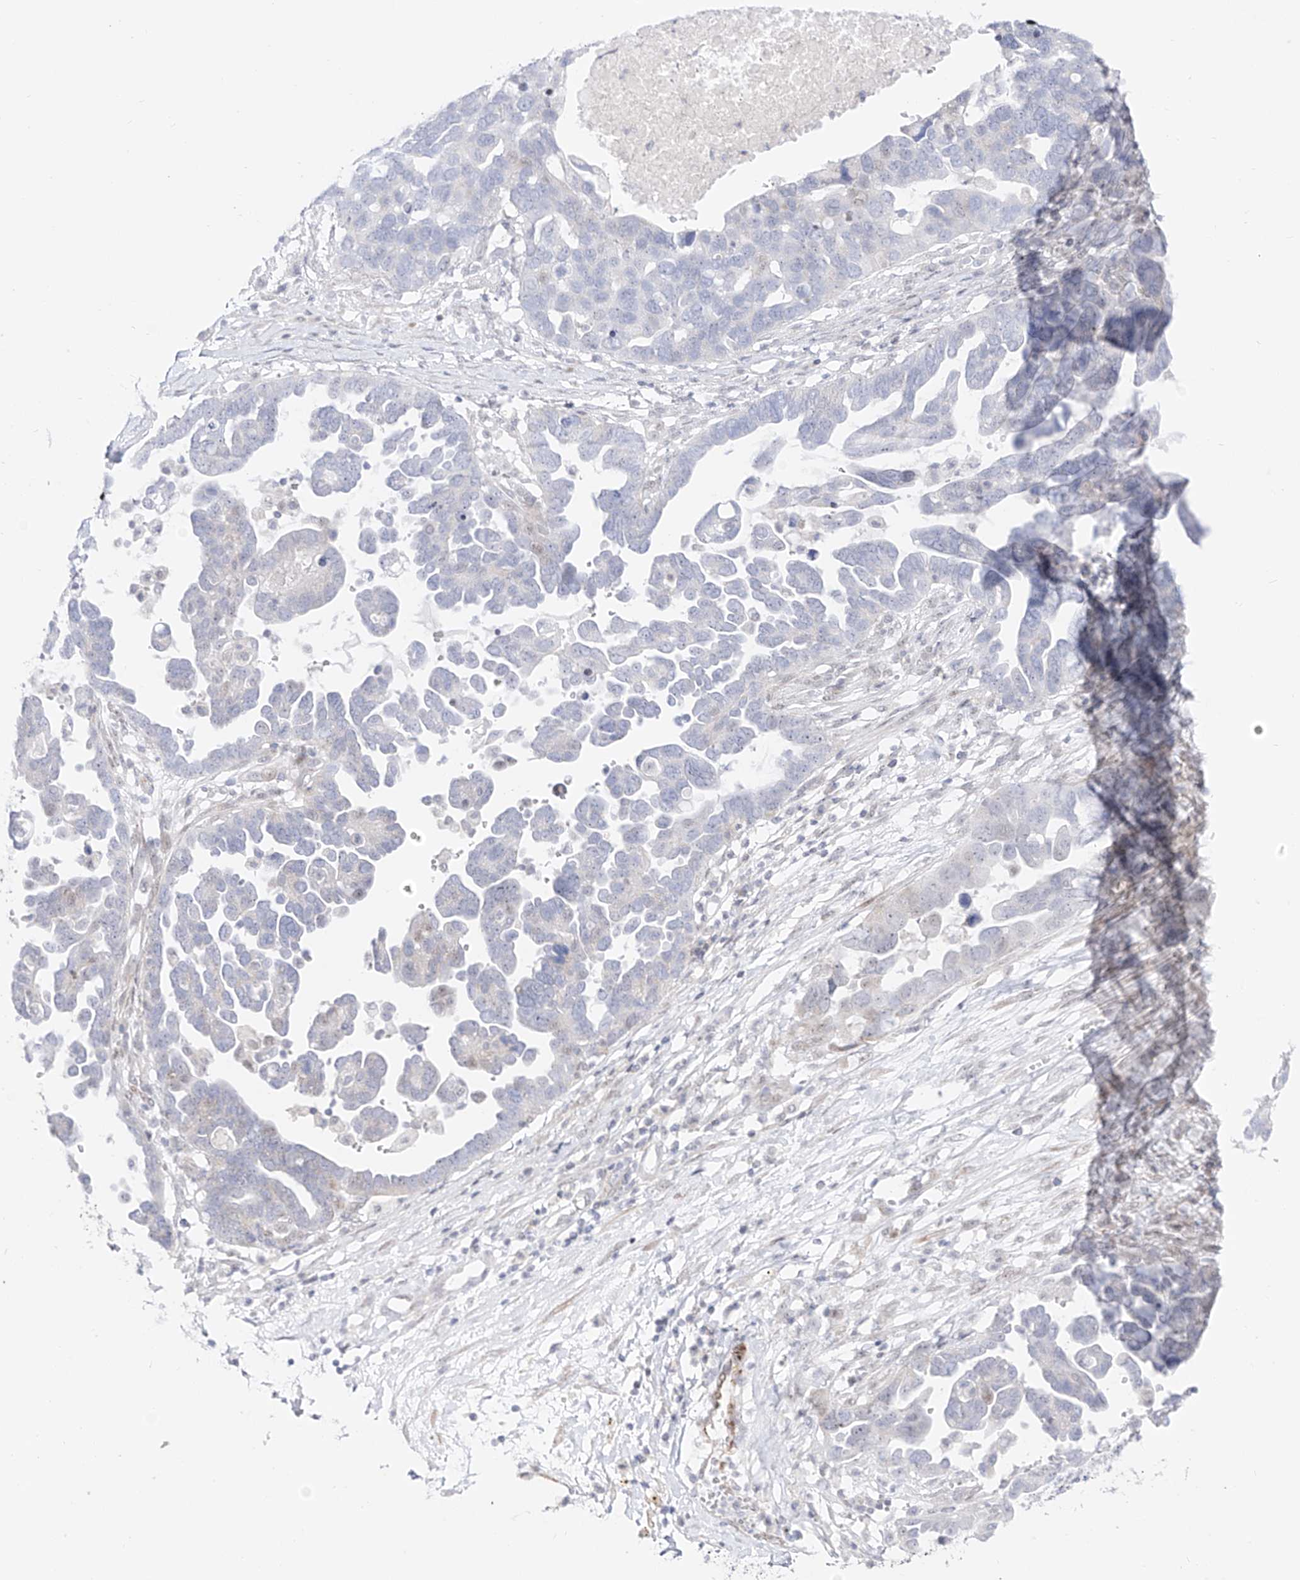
{"staining": {"intensity": "negative", "quantity": "none", "location": "none"}, "tissue": "ovarian cancer", "cell_type": "Tumor cells", "image_type": "cancer", "snomed": [{"axis": "morphology", "description": "Cystadenocarcinoma, serous, NOS"}, {"axis": "topography", "description": "Ovary"}], "caption": "DAB (3,3'-diaminobenzidine) immunohistochemical staining of ovarian serous cystadenocarcinoma exhibits no significant staining in tumor cells.", "gene": "ZNF180", "patient": {"sex": "female", "age": 54}}